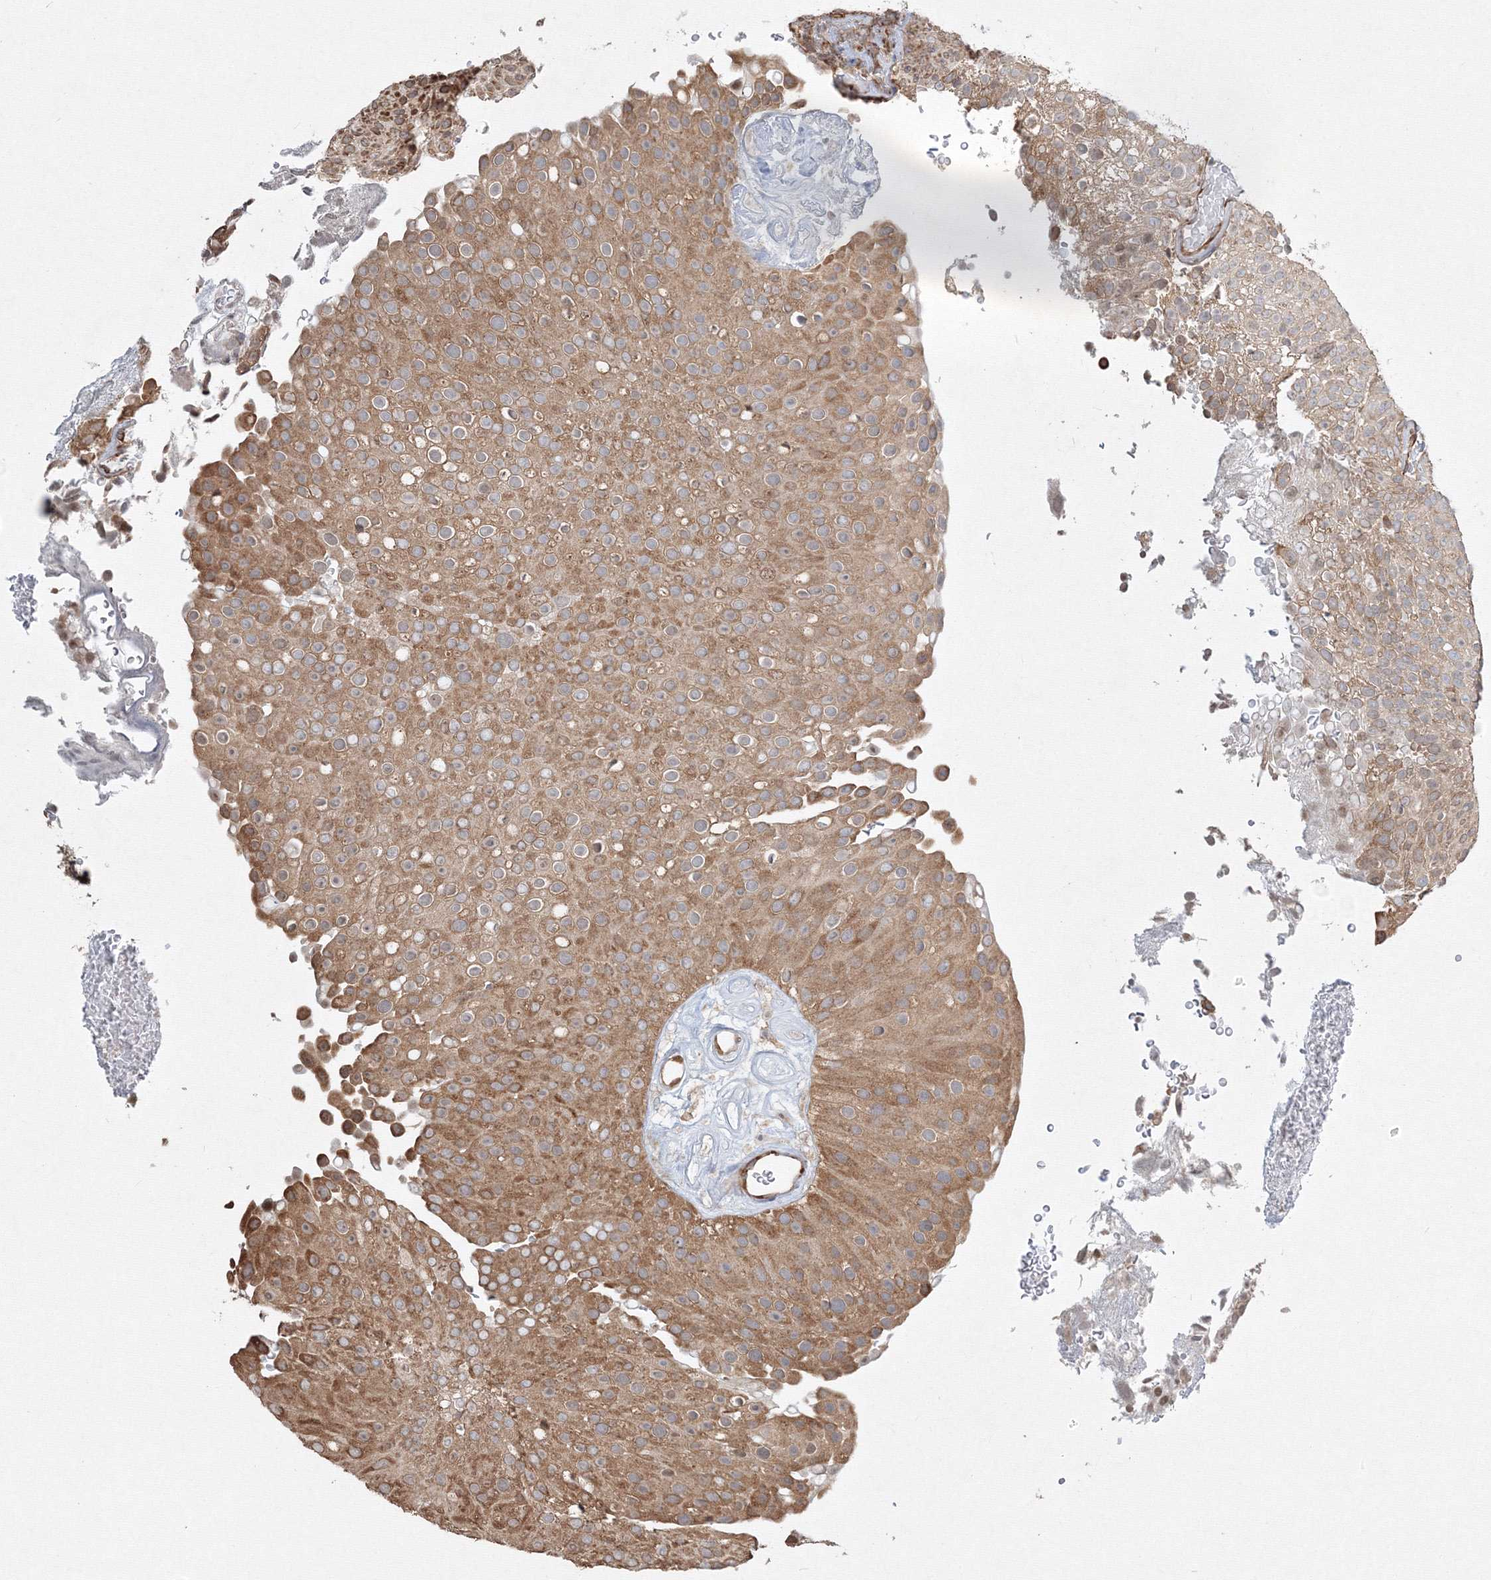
{"staining": {"intensity": "moderate", "quantity": ">75%", "location": "cytoplasmic/membranous"}, "tissue": "urothelial cancer", "cell_type": "Tumor cells", "image_type": "cancer", "snomed": [{"axis": "morphology", "description": "Urothelial carcinoma, Low grade"}, {"axis": "topography", "description": "Urinary bladder"}], "caption": "Tumor cells demonstrate medium levels of moderate cytoplasmic/membranous positivity in about >75% of cells in human low-grade urothelial carcinoma. (DAB (3,3'-diaminobenzidine) IHC, brown staining for protein, blue staining for nuclei).", "gene": "FBXL8", "patient": {"sex": "male", "age": 78}}